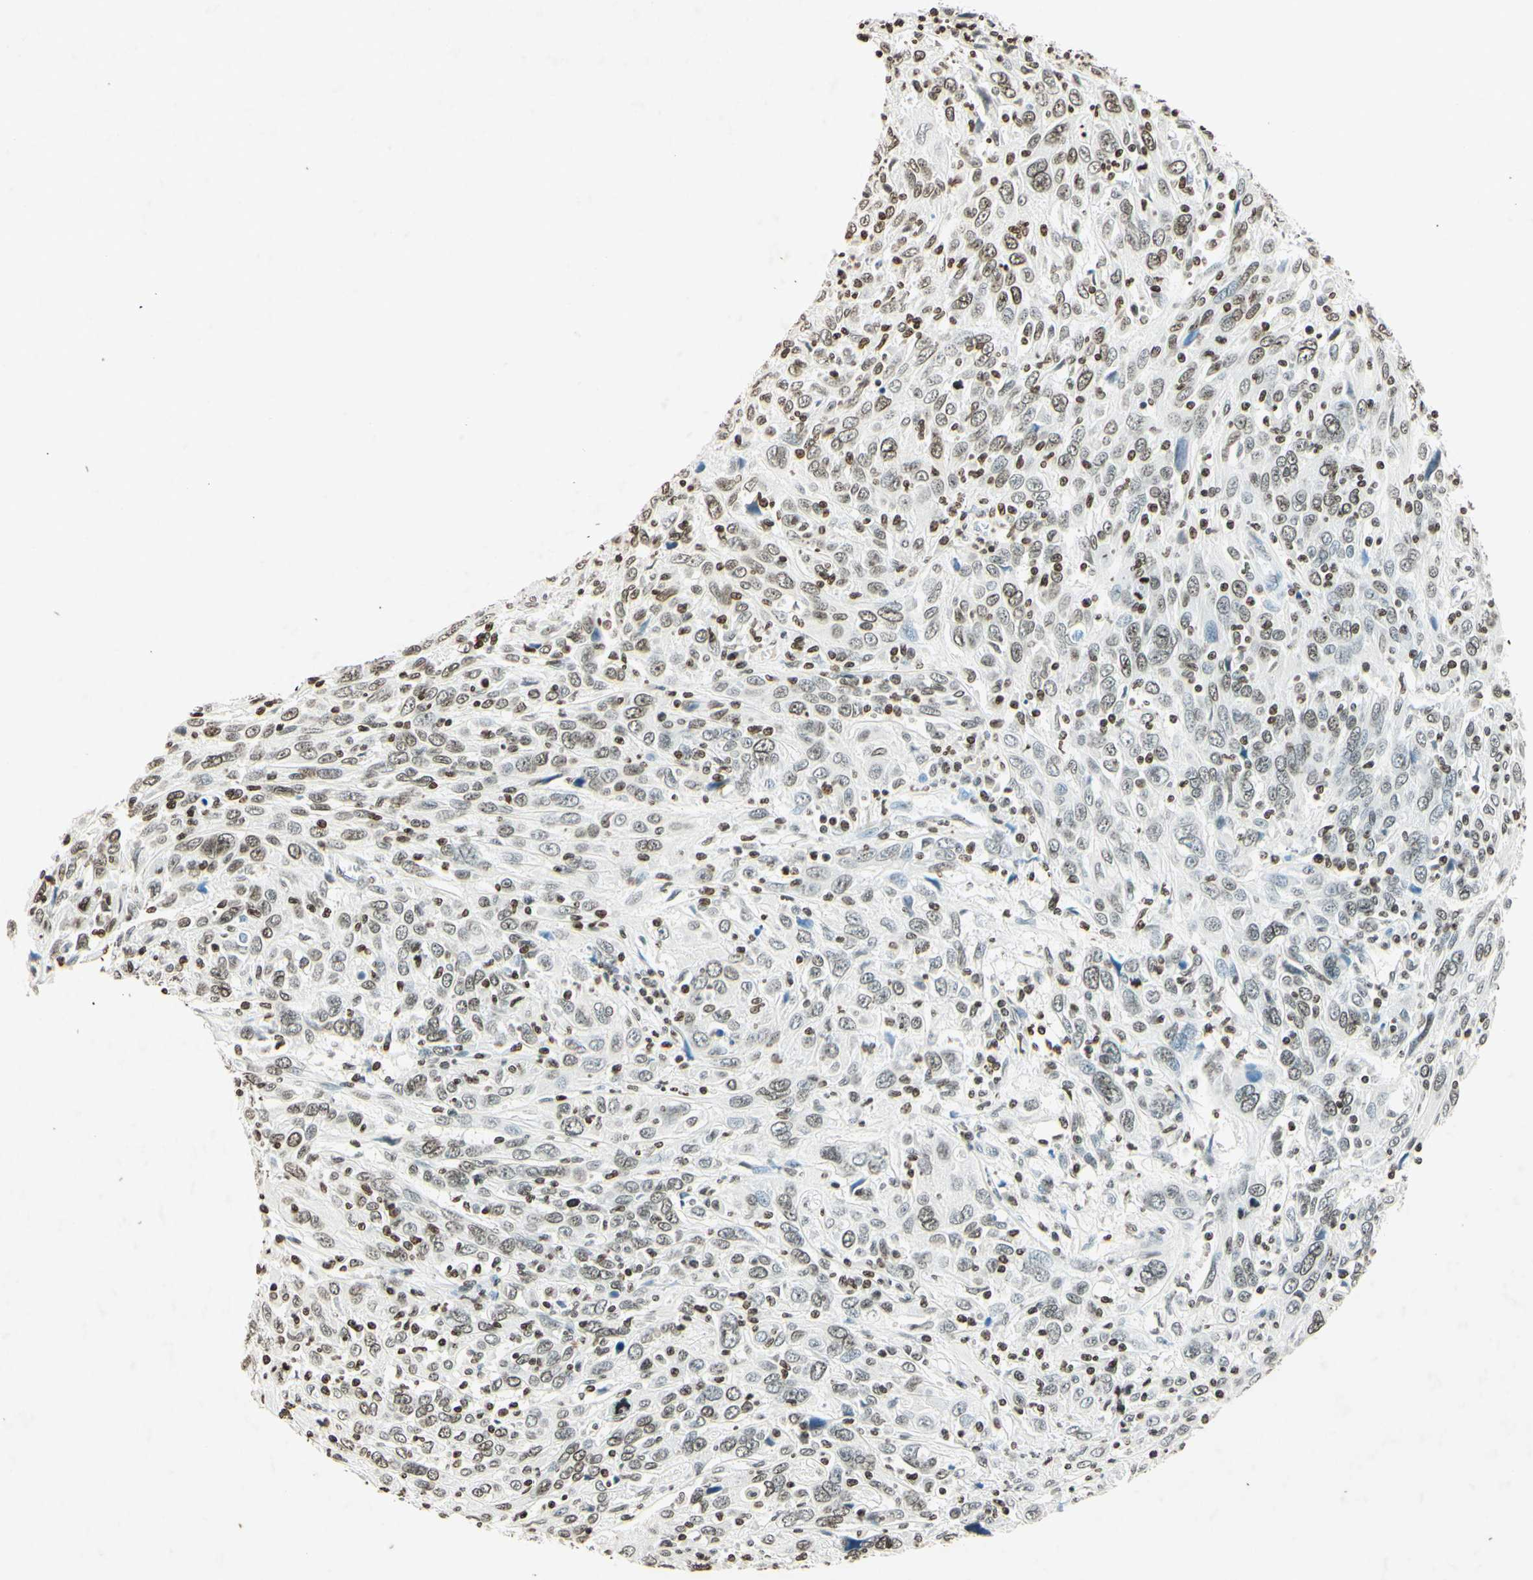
{"staining": {"intensity": "weak", "quantity": "25%-75%", "location": "nuclear"}, "tissue": "cervical cancer", "cell_type": "Tumor cells", "image_type": "cancer", "snomed": [{"axis": "morphology", "description": "Squamous cell carcinoma, NOS"}, {"axis": "topography", "description": "Cervix"}], "caption": "Weak nuclear expression for a protein is appreciated in approximately 25%-75% of tumor cells of cervical squamous cell carcinoma using immunohistochemistry.", "gene": "MSH2", "patient": {"sex": "female", "age": 46}}